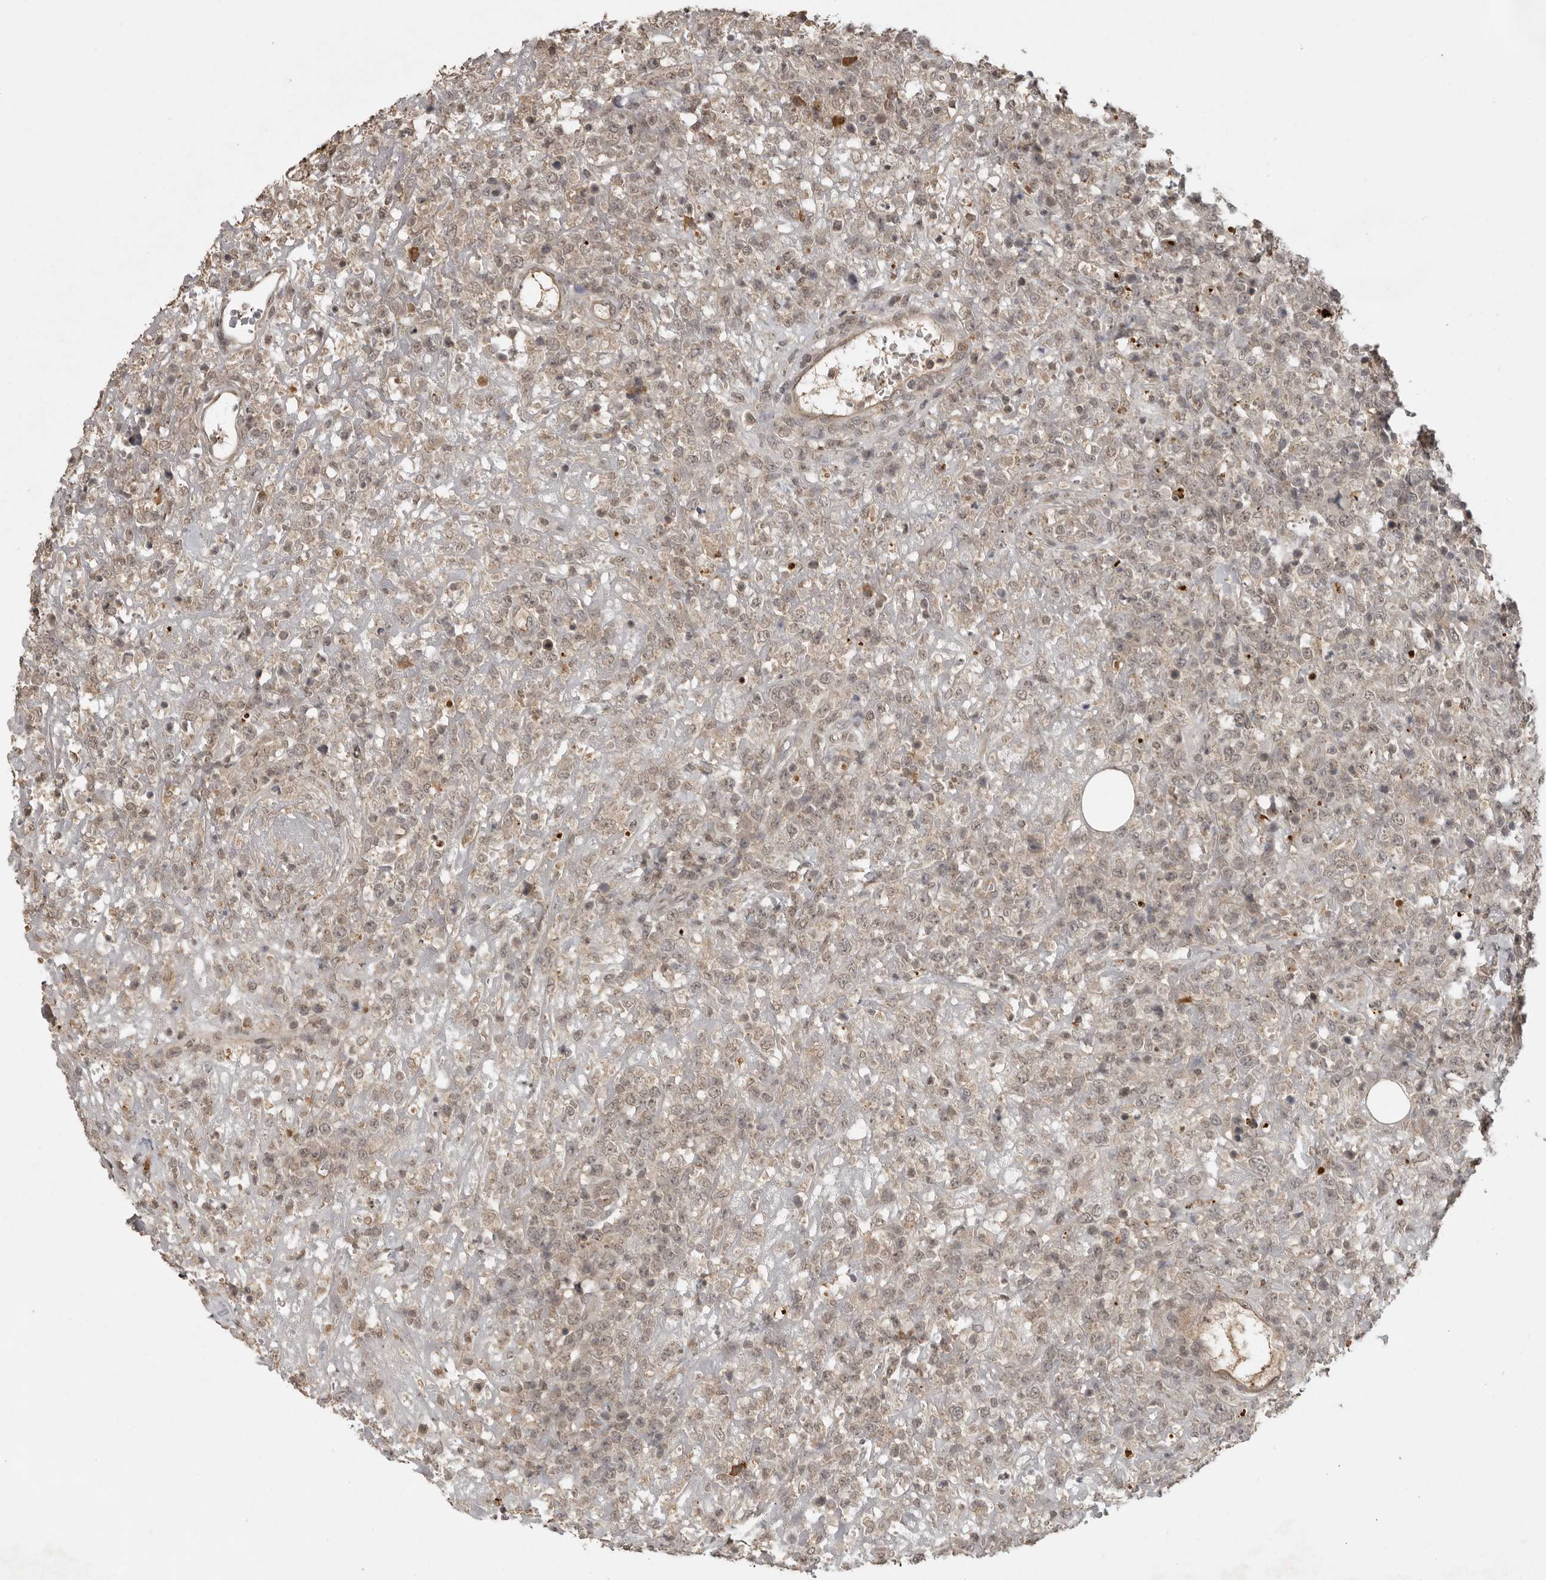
{"staining": {"intensity": "weak", "quantity": "<25%", "location": "cytoplasmic/membranous"}, "tissue": "lymphoma", "cell_type": "Tumor cells", "image_type": "cancer", "snomed": [{"axis": "morphology", "description": "Malignant lymphoma, non-Hodgkin's type, High grade"}, {"axis": "topography", "description": "Colon"}], "caption": "A photomicrograph of human high-grade malignant lymphoma, non-Hodgkin's type is negative for staining in tumor cells.", "gene": "CTF1", "patient": {"sex": "female", "age": 53}}